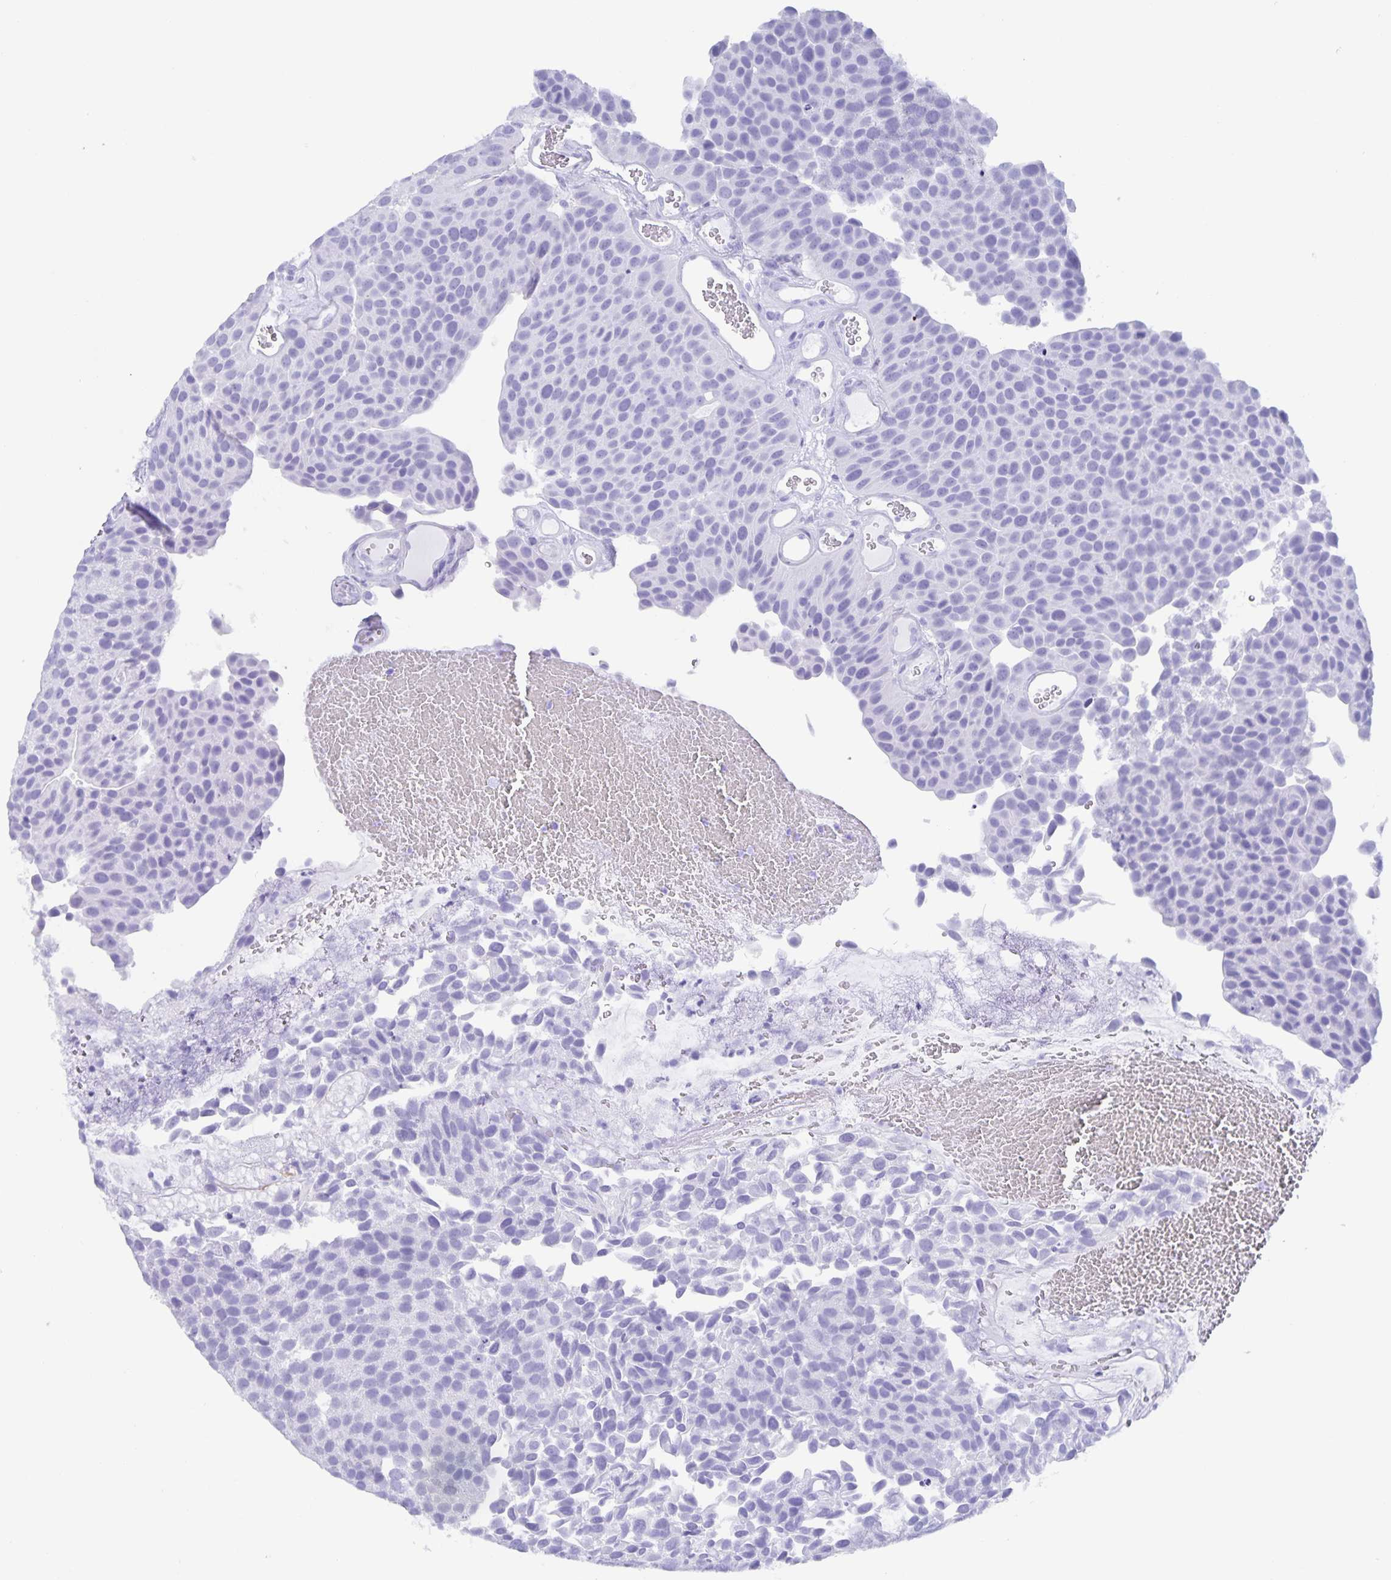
{"staining": {"intensity": "negative", "quantity": "none", "location": "none"}, "tissue": "urothelial cancer", "cell_type": "Tumor cells", "image_type": "cancer", "snomed": [{"axis": "morphology", "description": "Urothelial carcinoma, Low grade"}, {"axis": "topography", "description": "Urinary bladder"}], "caption": "The photomicrograph shows no staining of tumor cells in low-grade urothelial carcinoma.", "gene": "AQP4", "patient": {"sex": "female", "age": 69}}